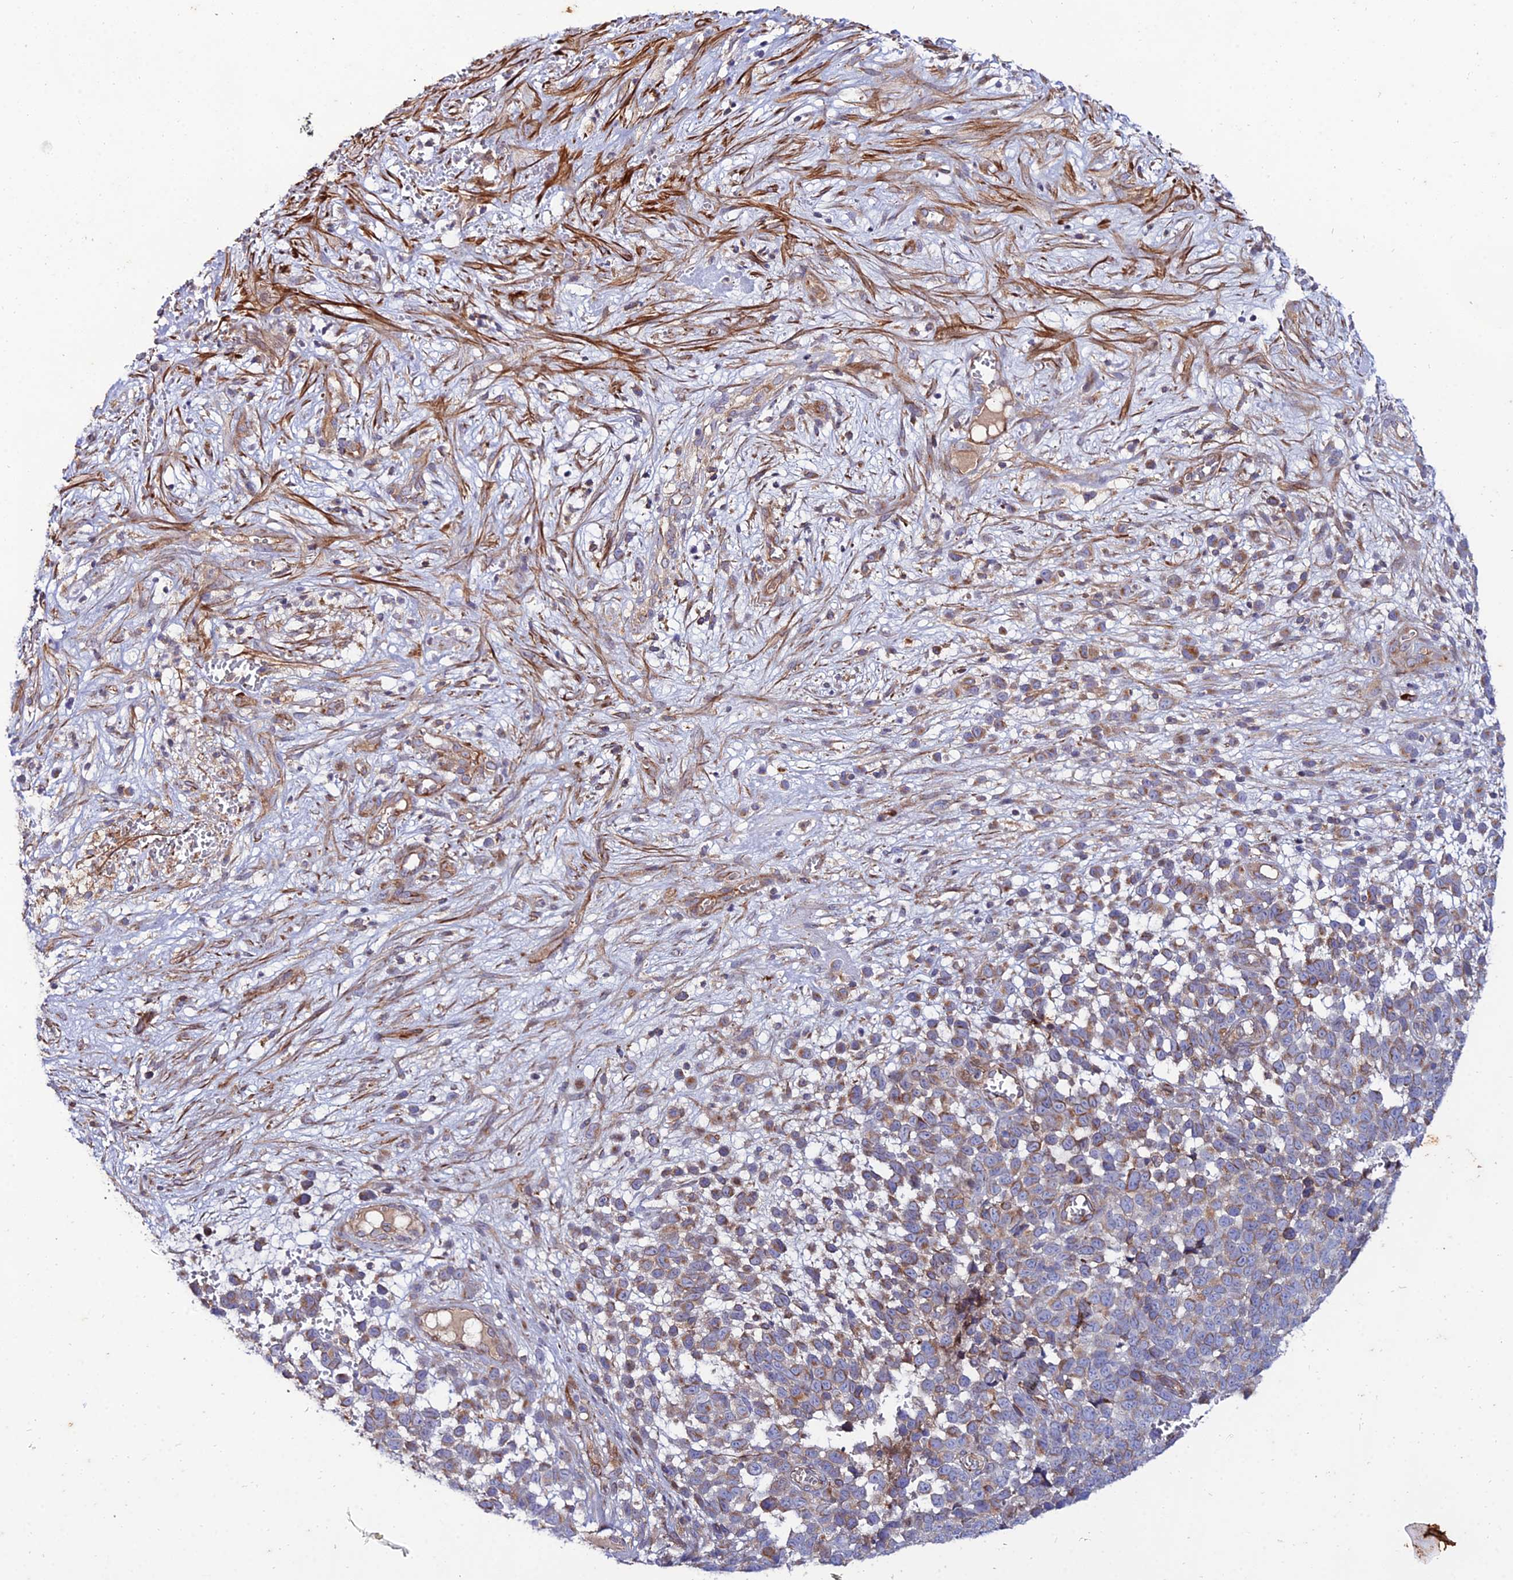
{"staining": {"intensity": "moderate", "quantity": "<25%", "location": "cytoplasmic/membranous"}, "tissue": "melanoma", "cell_type": "Tumor cells", "image_type": "cancer", "snomed": [{"axis": "morphology", "description": "Malignant melanoma, NOS"}, {"axis": "topography", "description": "Nose, NOS"}], "caption": "Melanoma tissue reveals moderate cytoplasmic/membranous positivity in about <25% of tumor cells, visualized by immunohistochemistry.", "gene": "ARL6IP1", "patient": {"sex": "female", "age": 48}}